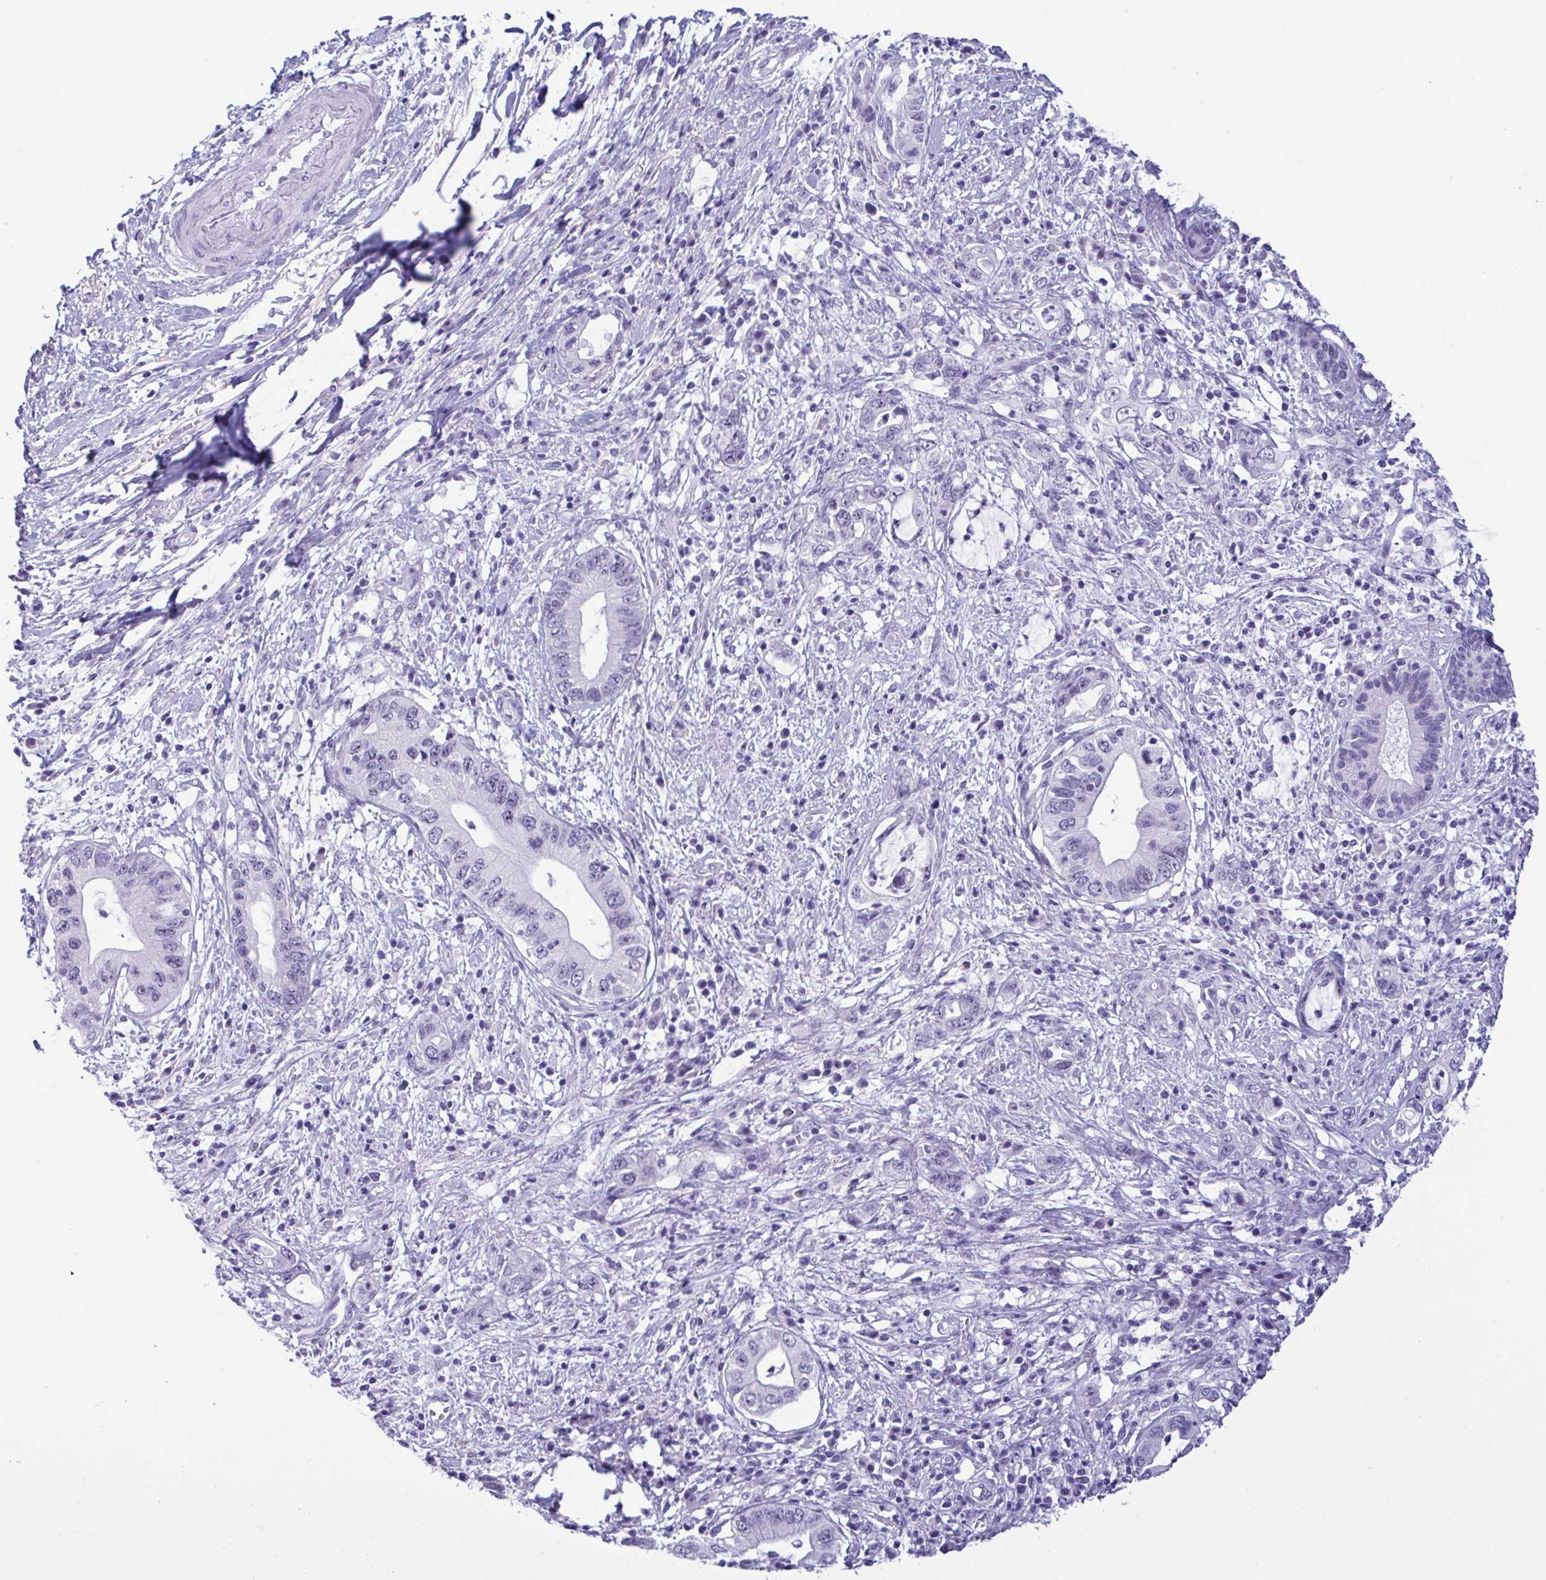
{"staining": {"intensity": "negative", "quantity": "none", "location": "none"}, "tissue": "pancreatic cancer", "cell_type": "Tumor cells", "image_type": "cancer", "snomed": [{"axis": "morphology", "description": "Adenocarcinoma, NOS"}, {"axis": "topography", "description": "Pancreas"}], "caption": "A high-resolution micrograph shows immunohistochemistry staining of pancreatic cancer, which exhibits no significant staining in tumor cells.", "gene": "YBX2", "patient": {"sex": "female", "age": 72}}